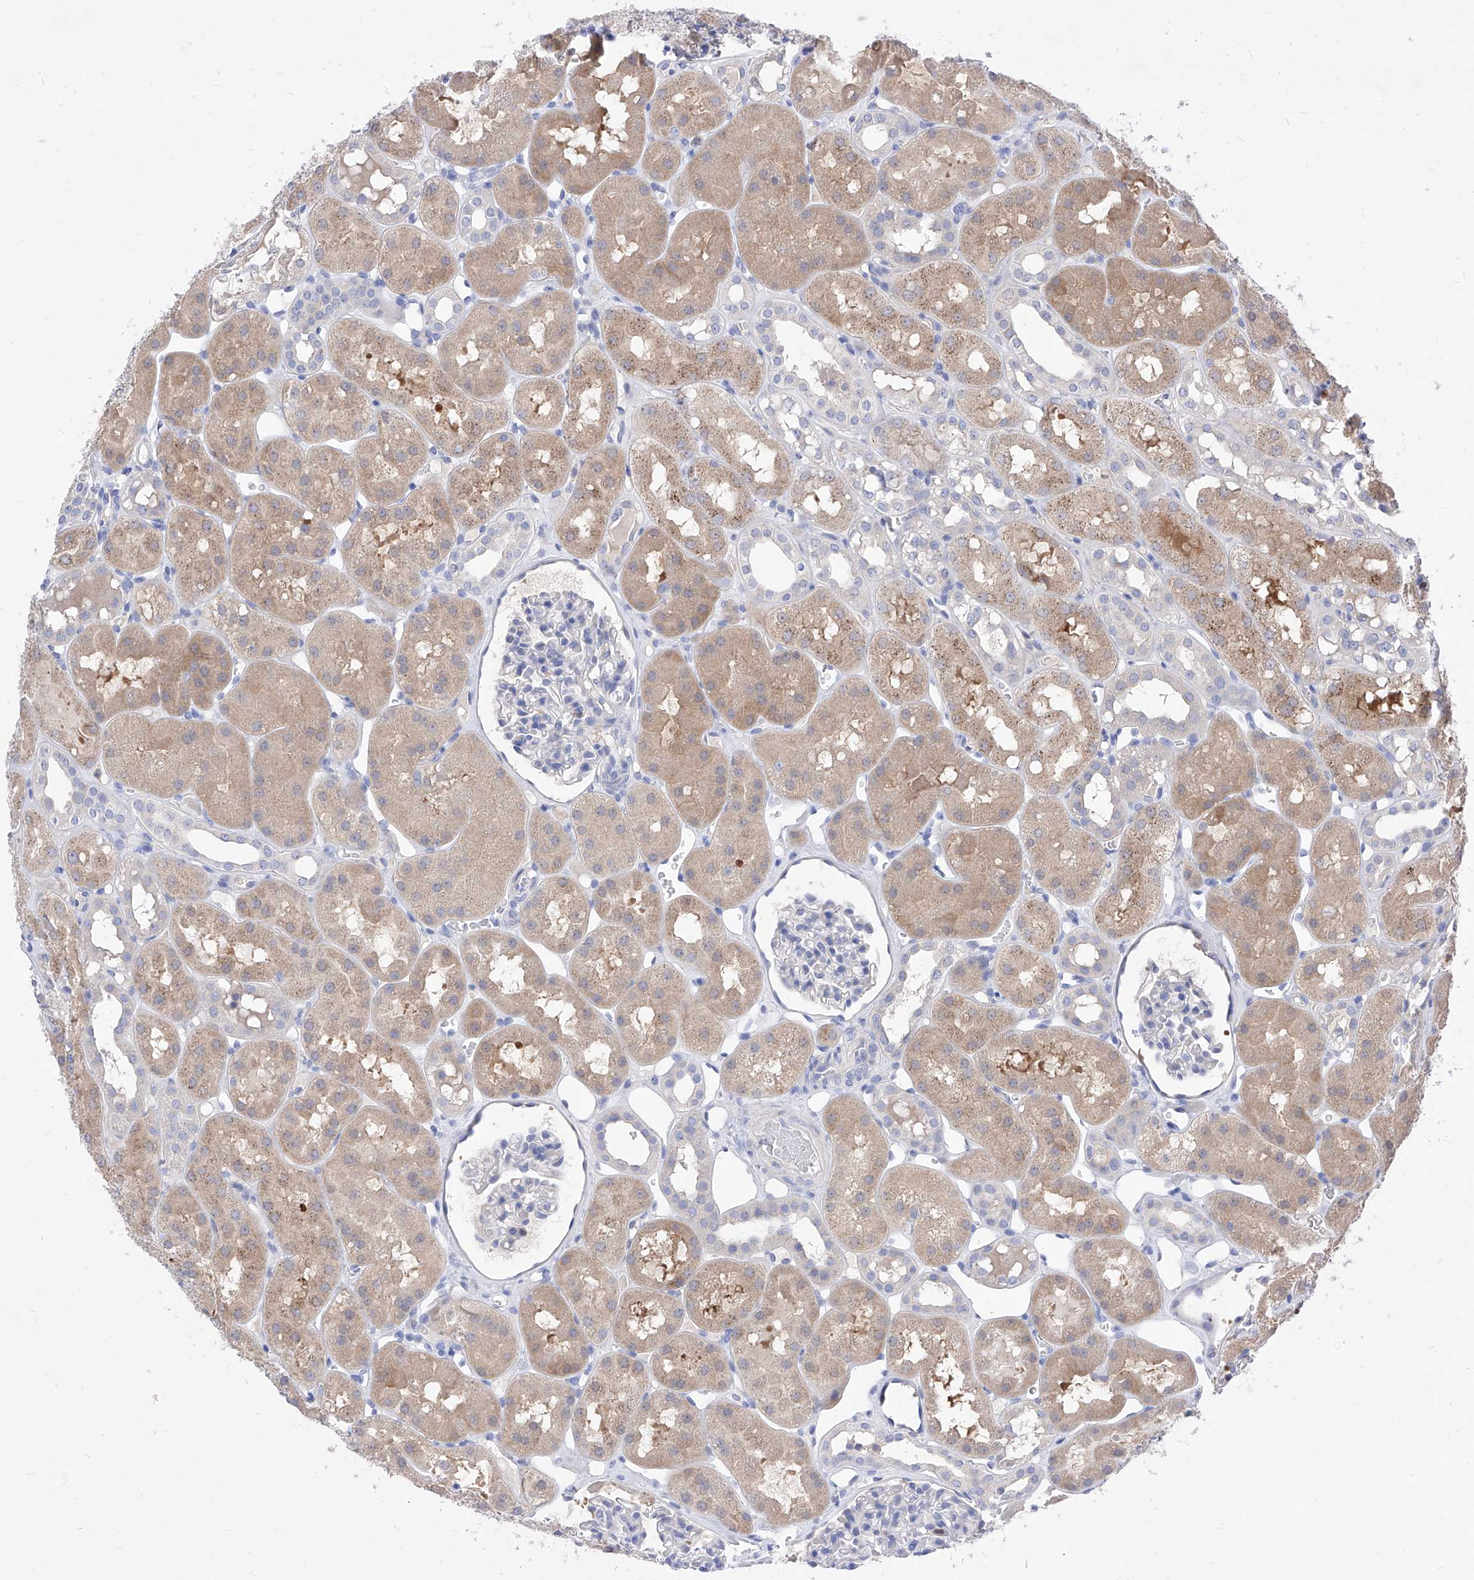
{"staining": {"intensity": "negative", "quantity": "none", "location": "none"}, "tissue": "kidney", "cell_type": "Cells in glomeruli", "image_type": "normal", "snomed": [{"axis": "morphology", "description": "Normal tissue, NOS"}, {"axis": "topography", "description": "Kidney"}], "caption": "Immunohistochemical staining of benign human kidney shows no significant expression in cells in glomeruli.", "gene": "VAX1", "patient": {"sex": "male", "age": 16}}